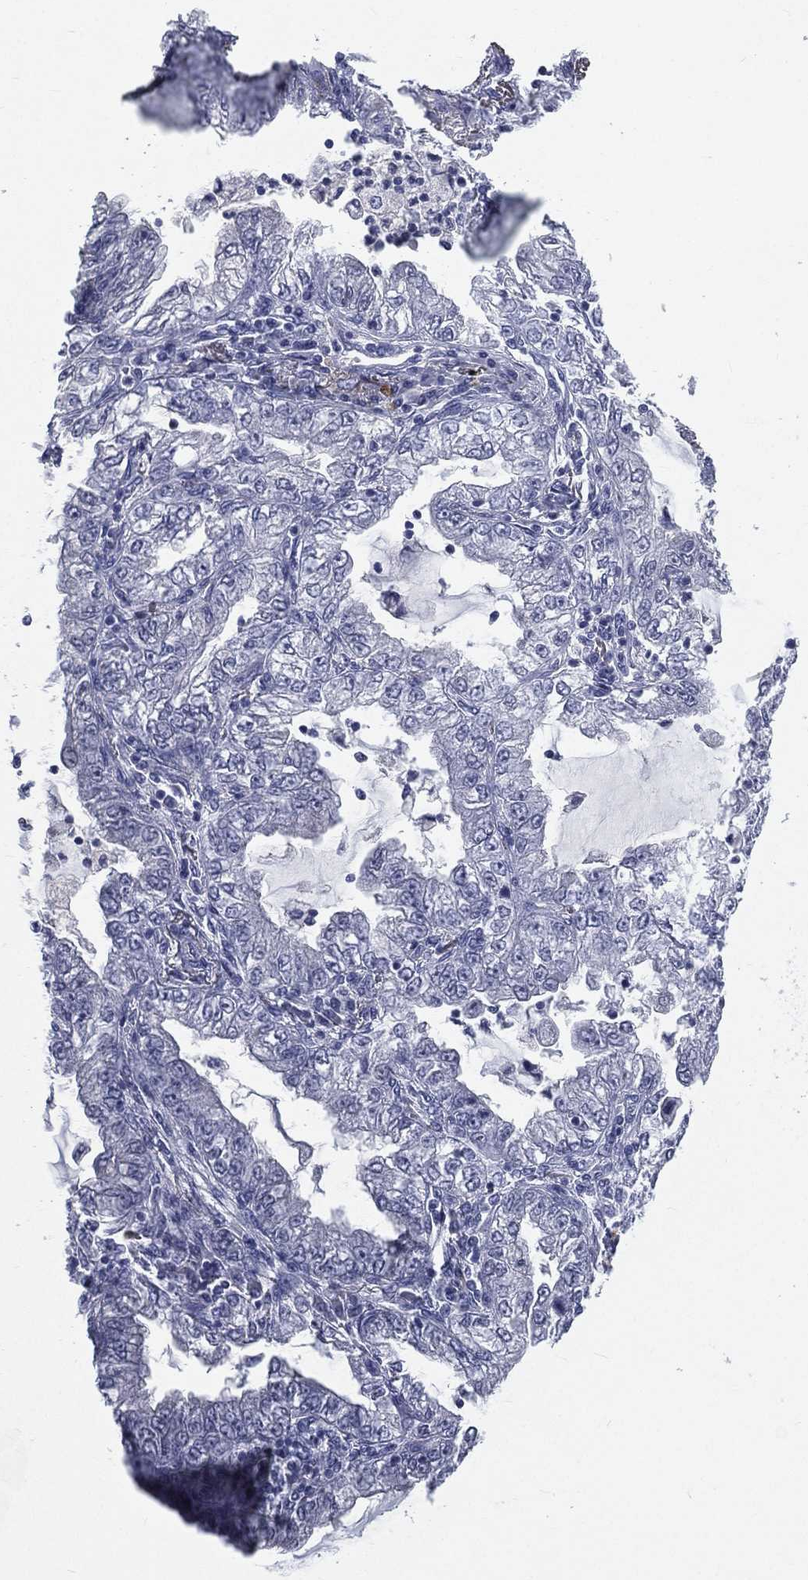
{"staining": {"intensity": "negative", "quantity": "none", "location": "none"}, "tissue": "lung cancer", "cell_type": "Tumor cells", "image_type": "cancer", "snomed": [{"axis": "morphology", "description": "Adenocarcinoma, NOS"}, {"axis": "topography", "description": "Lung"}], "caption": "Lung cancer was stained to show a protein in brown. There is no significant expression in tumor cells.", "gene": "IFT27", "patient": {"sex": "female", "age": 73}}